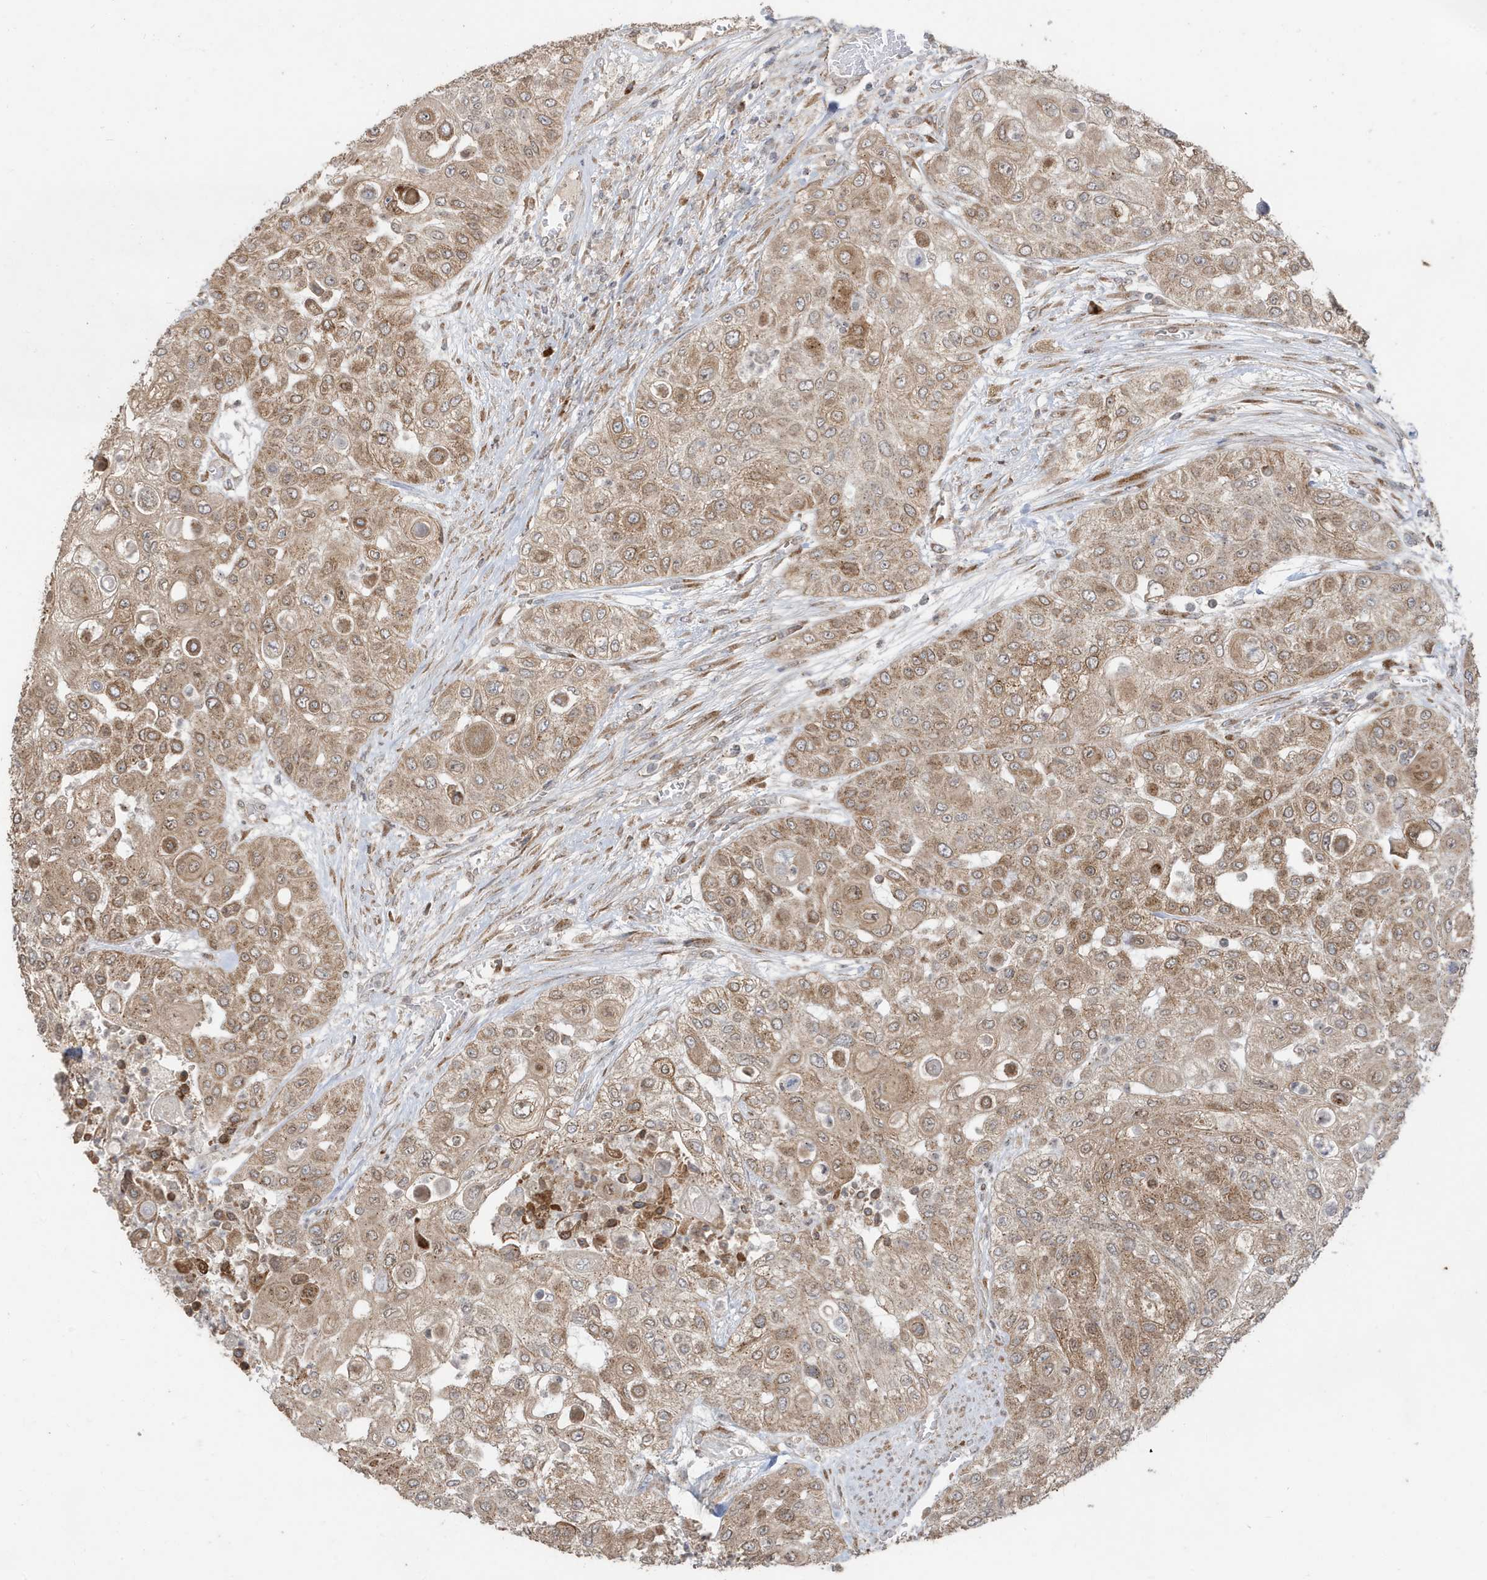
{"staining": {"intensity": "moderate", "quantity": ">75%", "location": "cytoplasmic/membranous"}, "tissue": "urothelial cancer", "cell_type": "Tumor cells", "image_type": "cancer", "snomed": [{"axis": "morphology", "description": "Urothelial carcinoma, High grade"}, {"axis": "topography", "description": "Urinary bladder"}], "caption": "A brown stain shows moderate cytoplasmic/membranous positivity of a protein in human urothelial cancer tumor cells.", "gene": "RER1", "patient": {"sex": "female", "age": 79}}